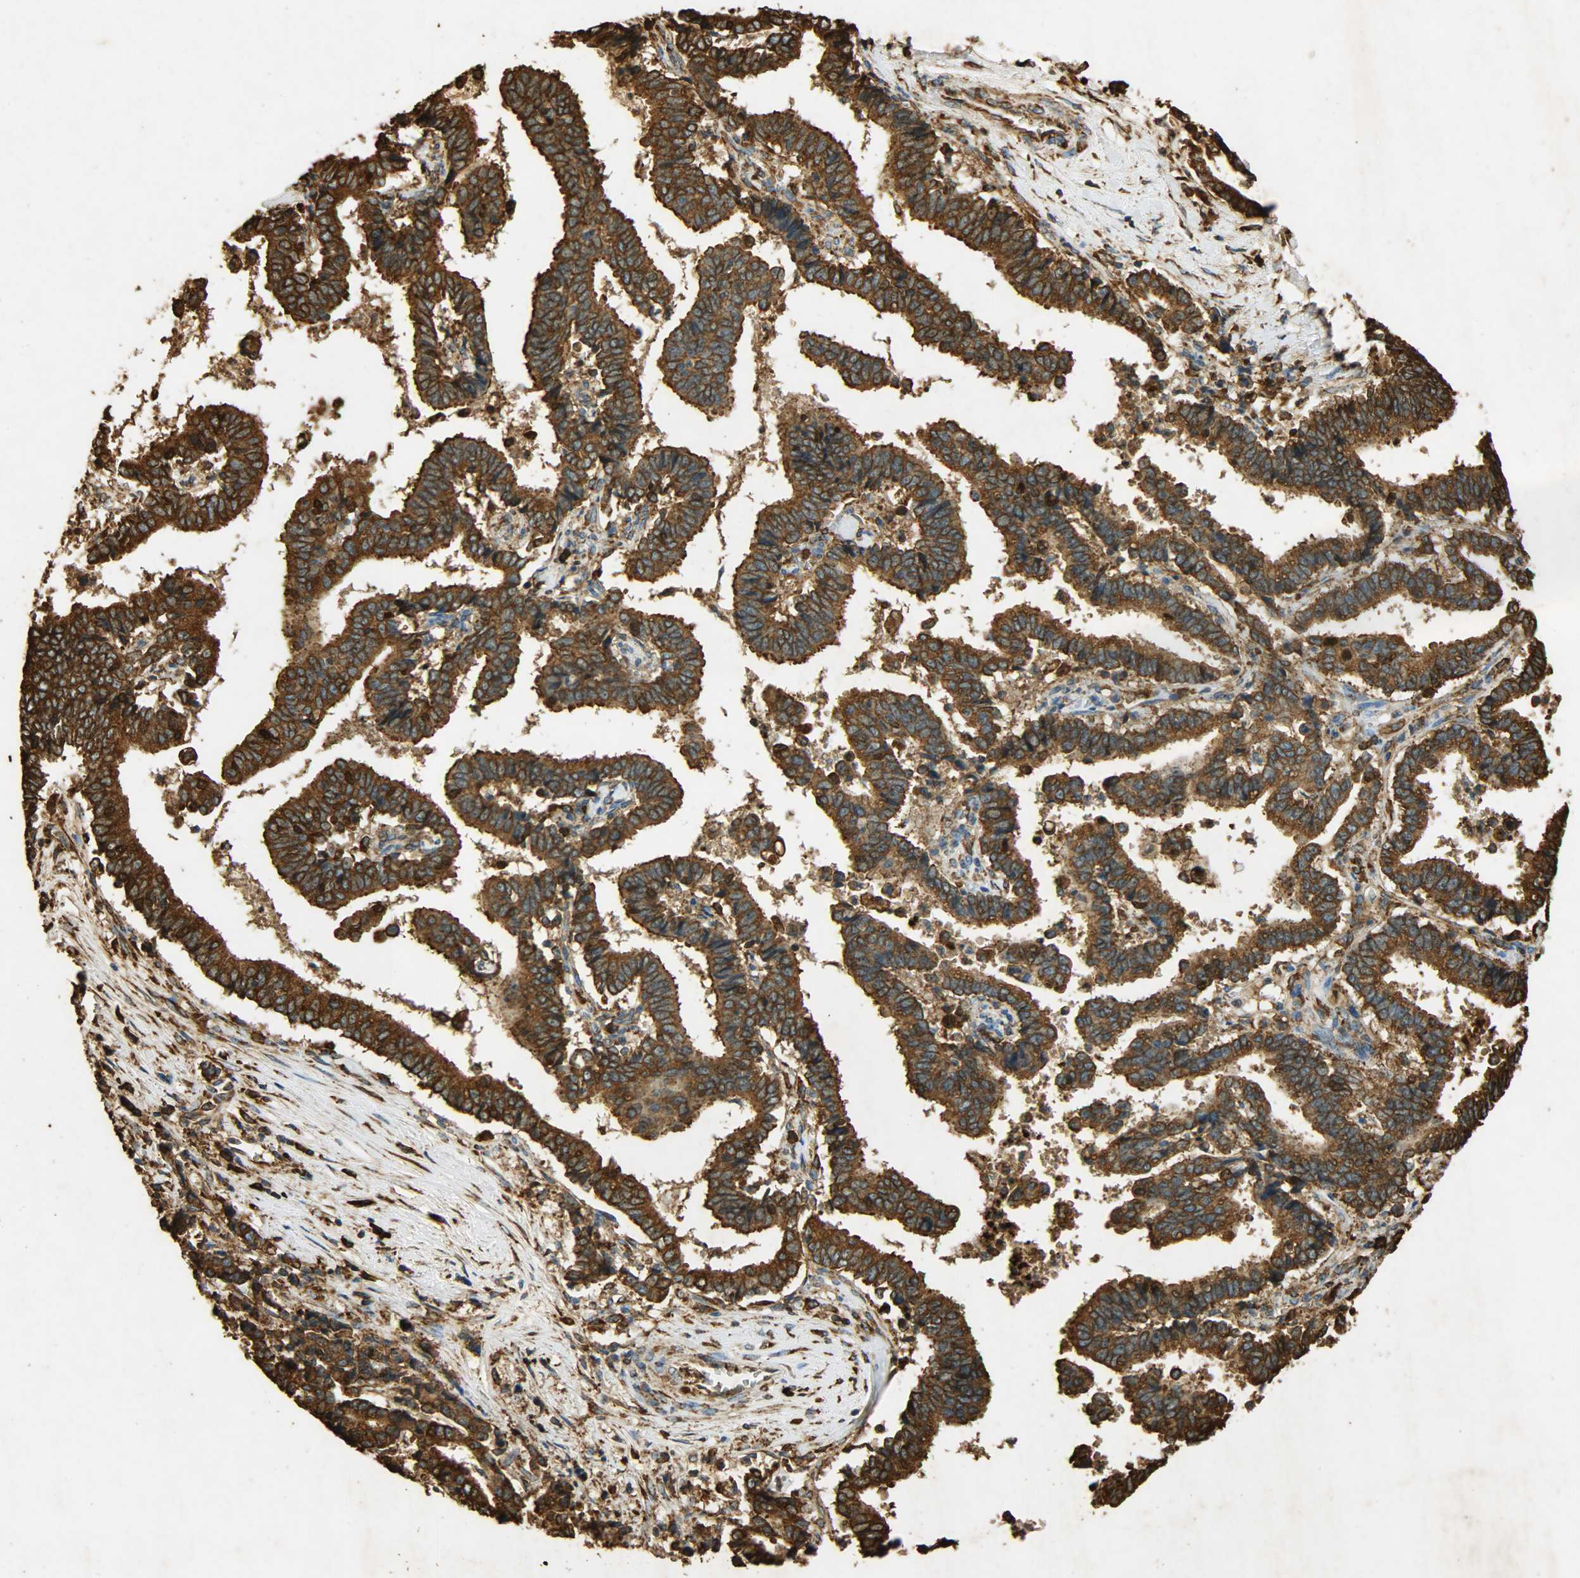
{"staining": {"intensity": "strong", "quantity": ">75%", "location": "cytoplasmic/membranous"}, "tissue": "liver cancer", "cell_type": "Tumor cells", "image_type": "cancer", "snomed": [{"axis": "morphology", "description": "Cholangiocarcinoma"}, {"axis": "topography", "description": "Liver"}], "caption": "This is a histology image of IHC staining of liver cancer, which shows strong positivity in the cytoplasmic/membranous of tumor cells.", "gene": "HSP90B1", "patient": {"sex": "male", "age": 57}}